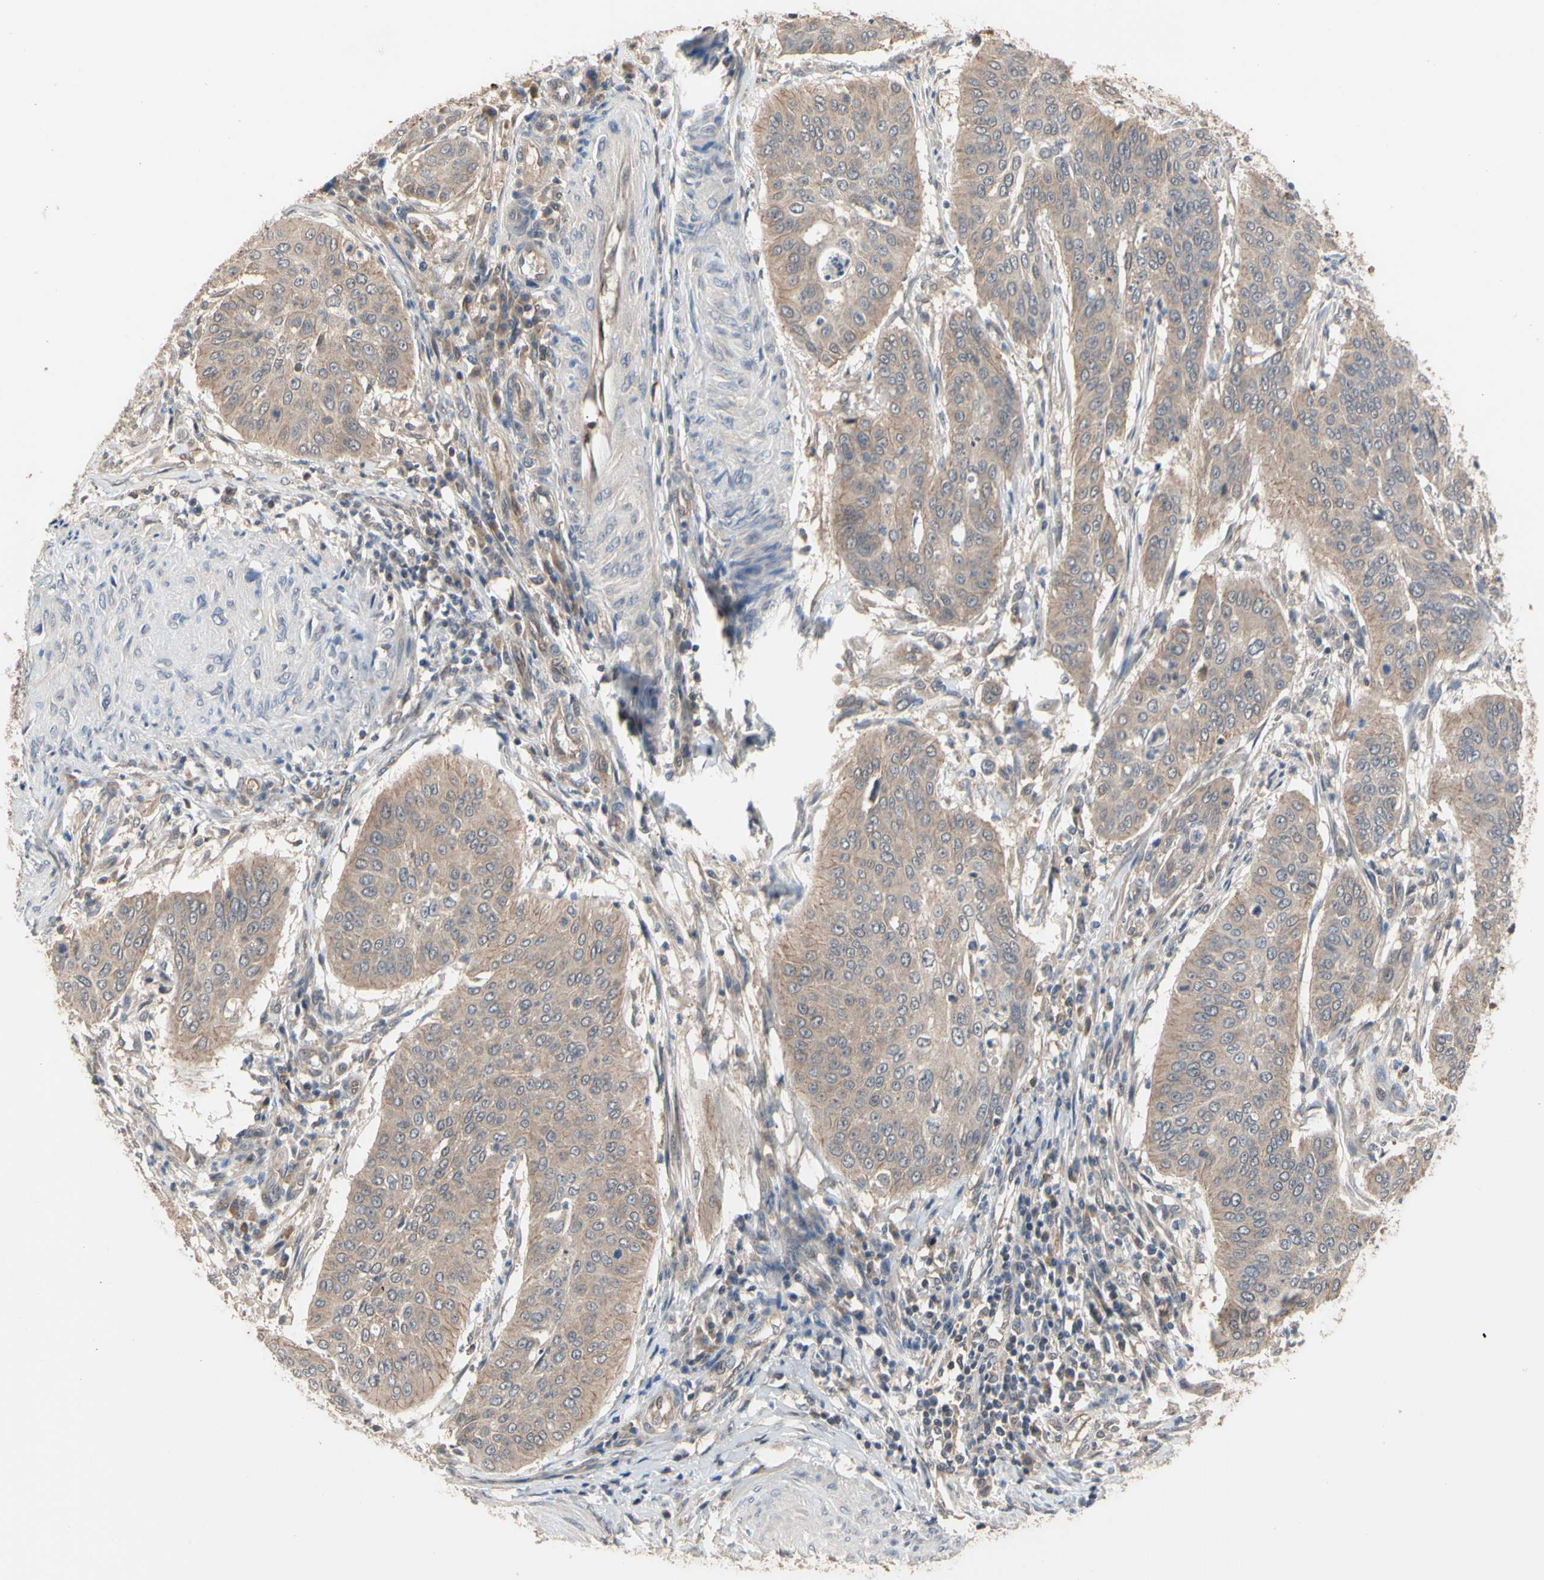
{"staining": {"intensity": "weak", "quantity": ">75%", "location": "cytoplasmic/membranous"}, "tissue": "cervical cancer", "cell_type": "Tumor cells", "image_type": "cancer", "snomed": [{"axis": "morphology", "description": "Normal tissue, NOS"}, {"axis": "morphology", "description": "Squamous cell carcinoma, NOS"}, {"axis": "topography", "description": "Cervix"}], "caption": "Protein analysis of cervical cancer (squamous cell carcinoma) tissue displays weak cytoplasmic/membranous staining in about >75% of tumor cells.", "gene": "DPP8", "patient": {"sex": "female", "age": 39}}